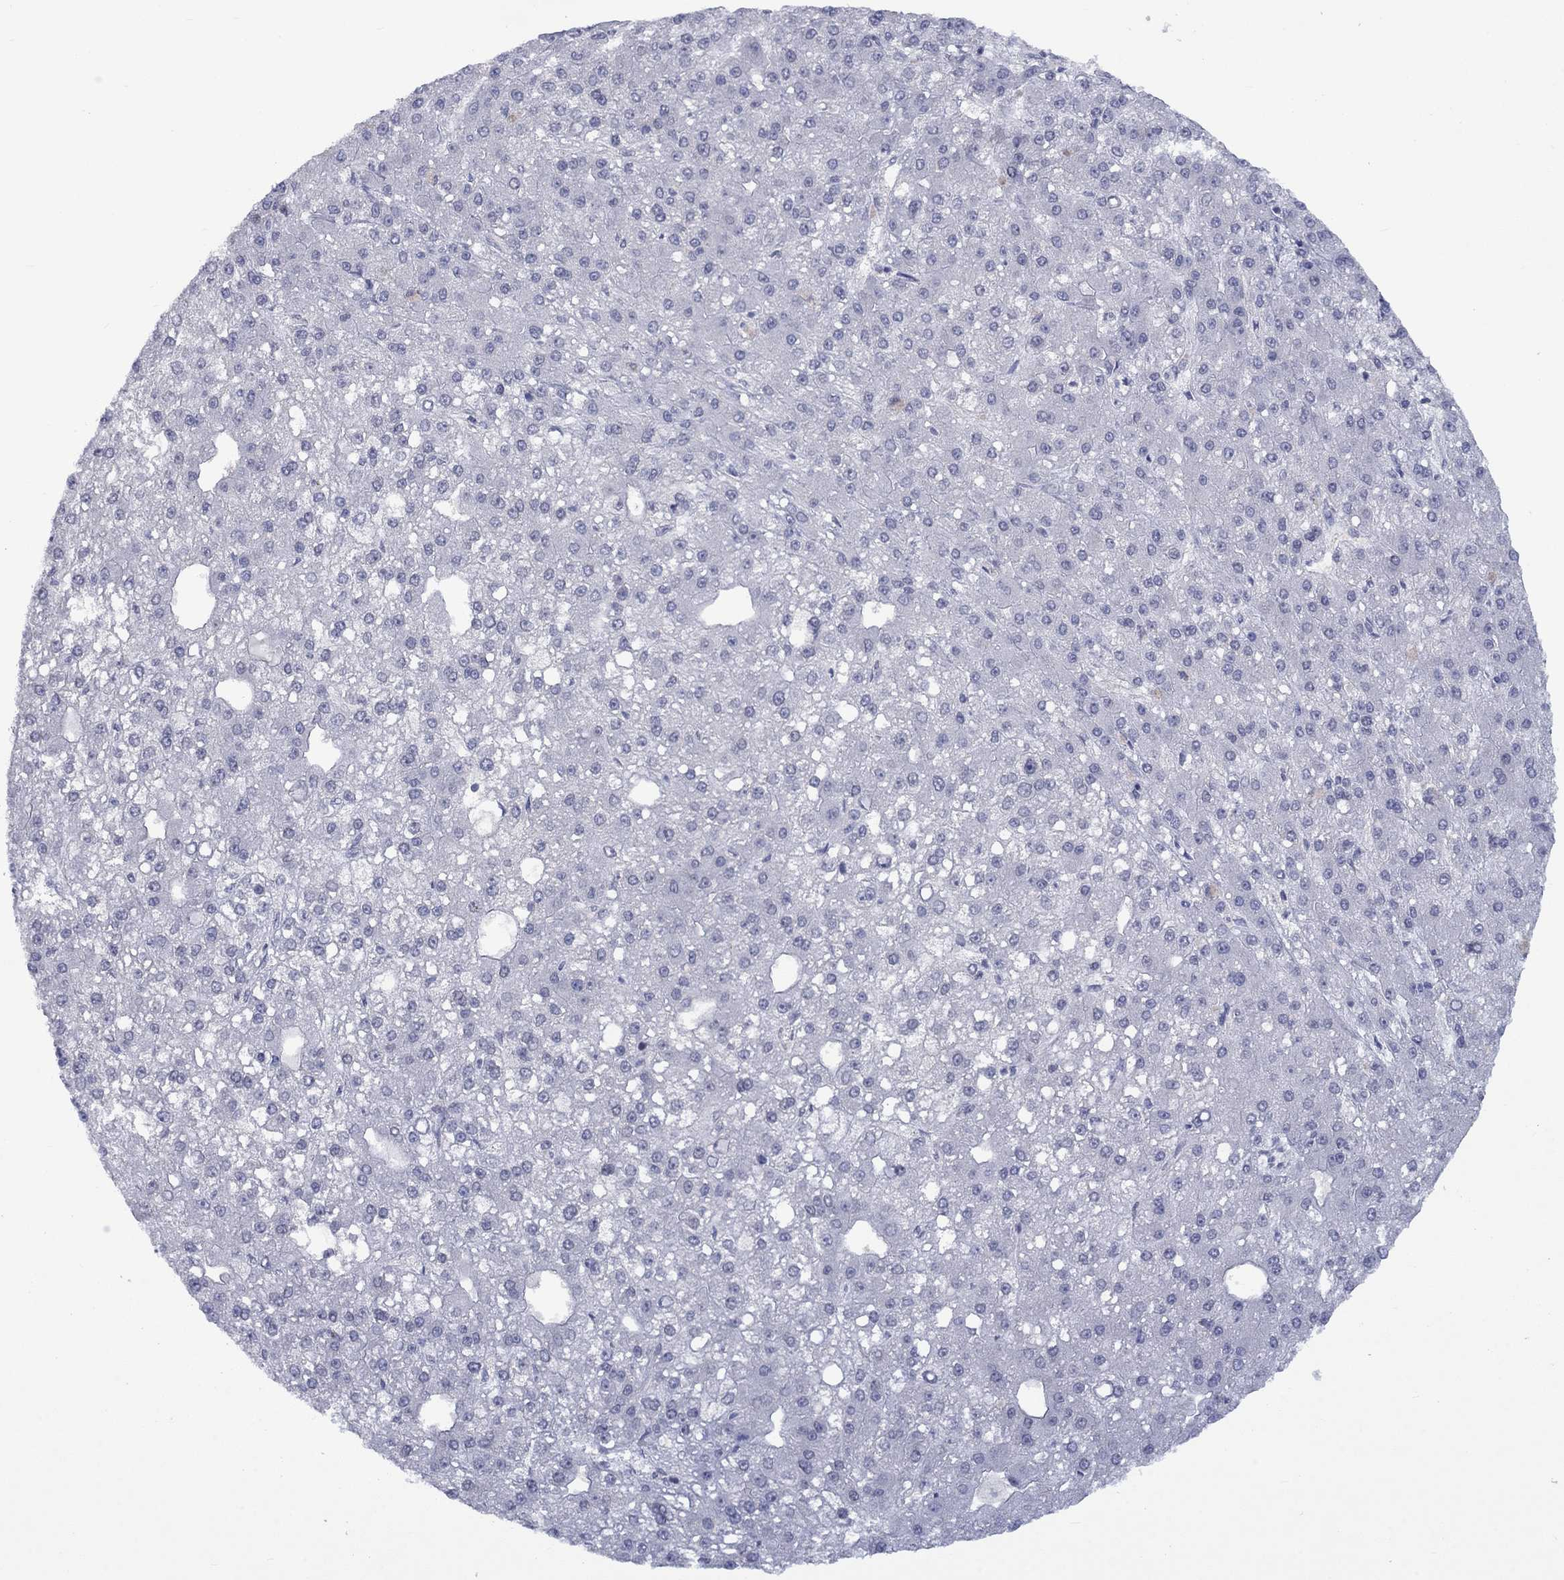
{"staining": {"intensity": "negative", "quantity": "none", "location": "none"}, "tissue": "liver cancer", "cell_type": "Tumor cells", "image_type": "cancer", "snomed": [{"axis": "morphology", "description": "Carcinoma, Hepatocellular, NOS"}, {"axis": "topography", "description": "Liver"}], "caption": "Tumor cells show no significant expression in liver cancer.", "gene": "NSMF", "patient": {"sex": "male", "age": 67}}